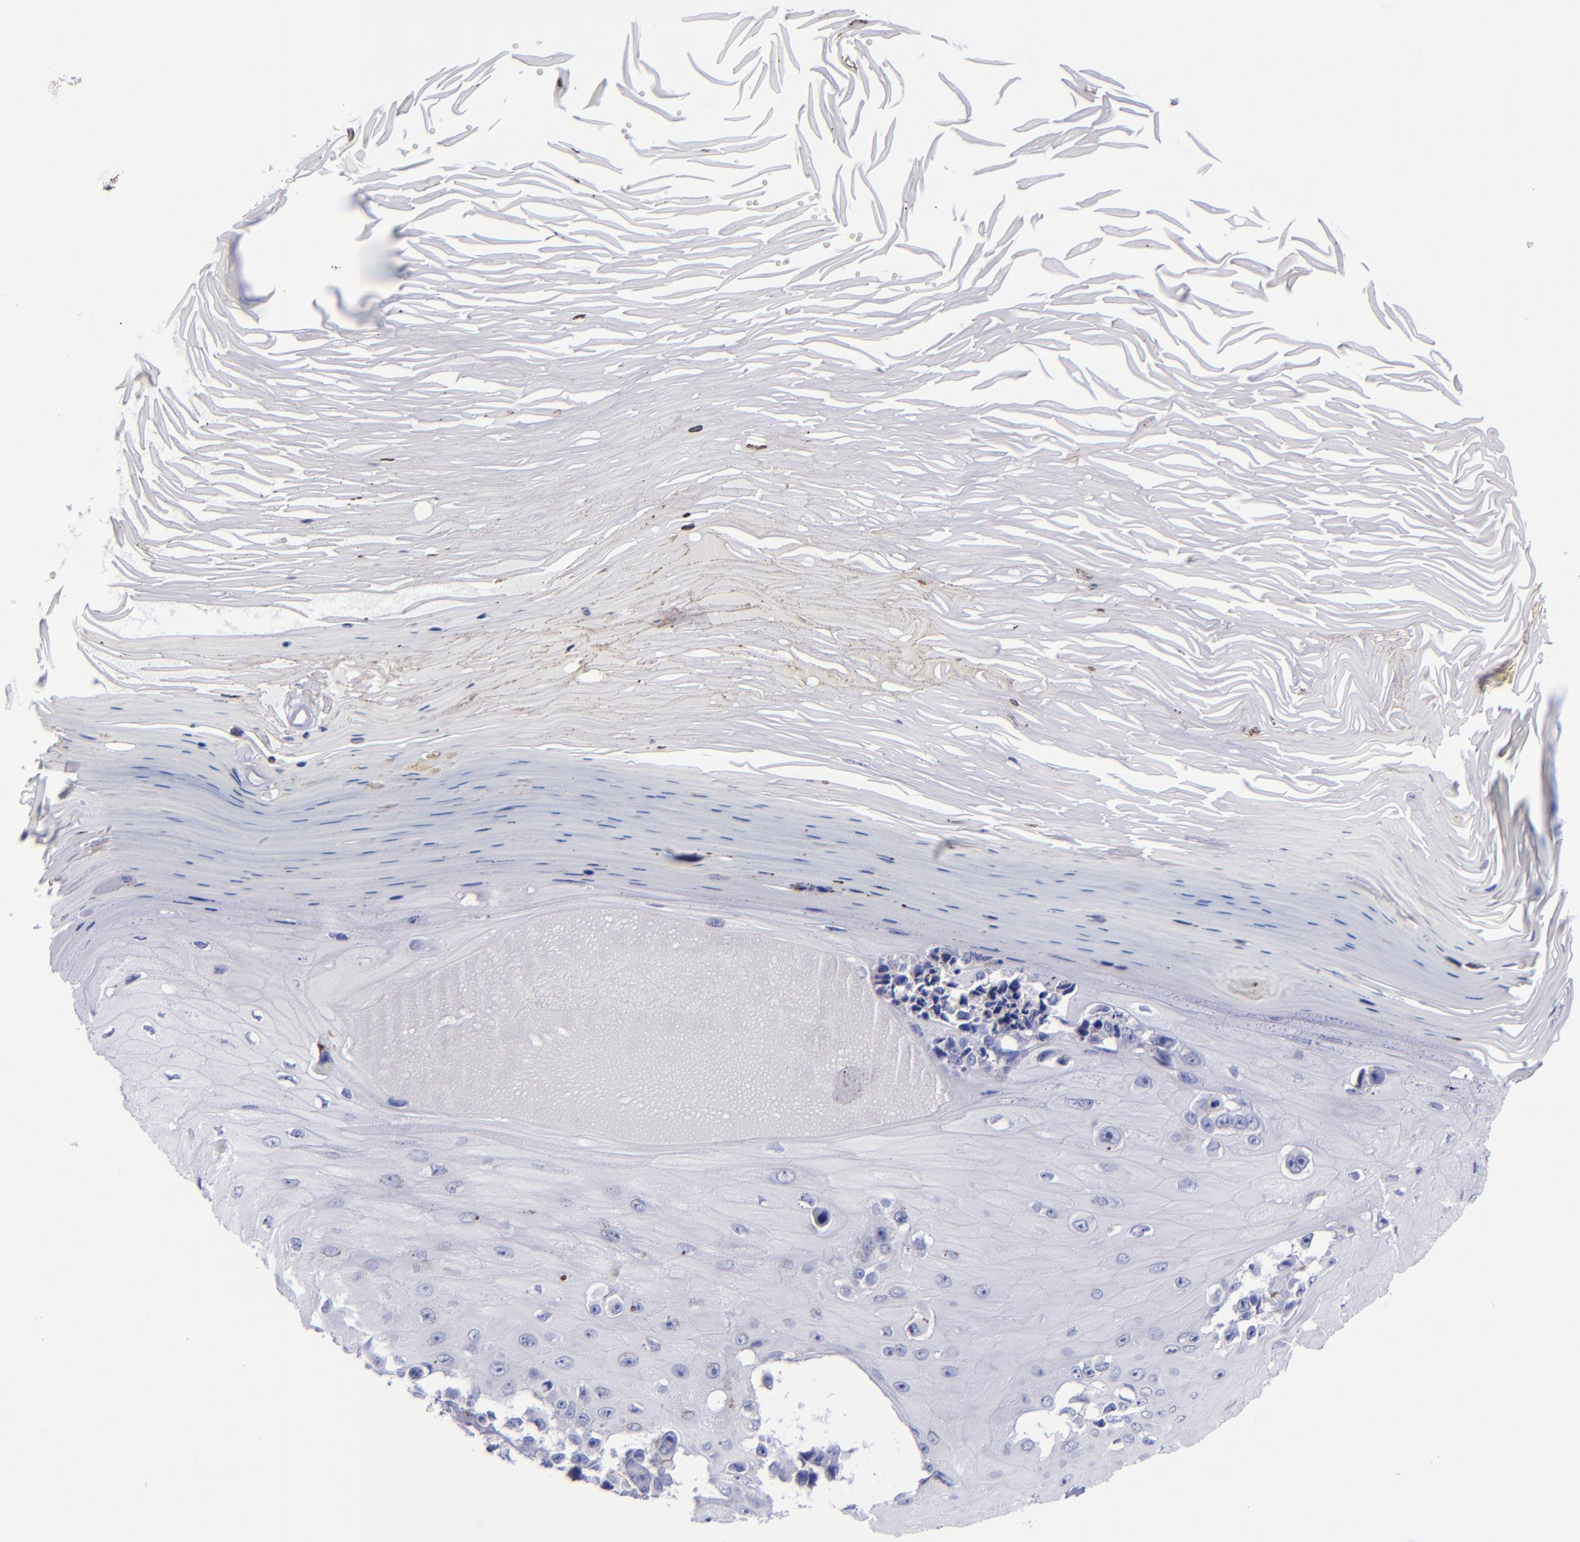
{"staining": {"intensity": "negative", "quantity": "none", "location": "none"}, "tissue": "melanoma", "cell_type": "Tumor cells", "image_type": "cancer", "snomed": [{"axis": "morphology", "description": "Malignant melanoma, NOS"}, {"axis": "topography", "description": "Skin"}], "caption": "Immunohistochemistry image of neoplastic tissue: human malignant melanoma stained with DAB (3,3'-diaminobenzidine) exhibits no significant protein expression in tumor cells. (Stains: DAB IHC with hematoxylin counter stain, Microscopy: brightfield microscopy at high magnification).", "gene": "SV2A", "patient": {"sex": "female", "age": 82}}